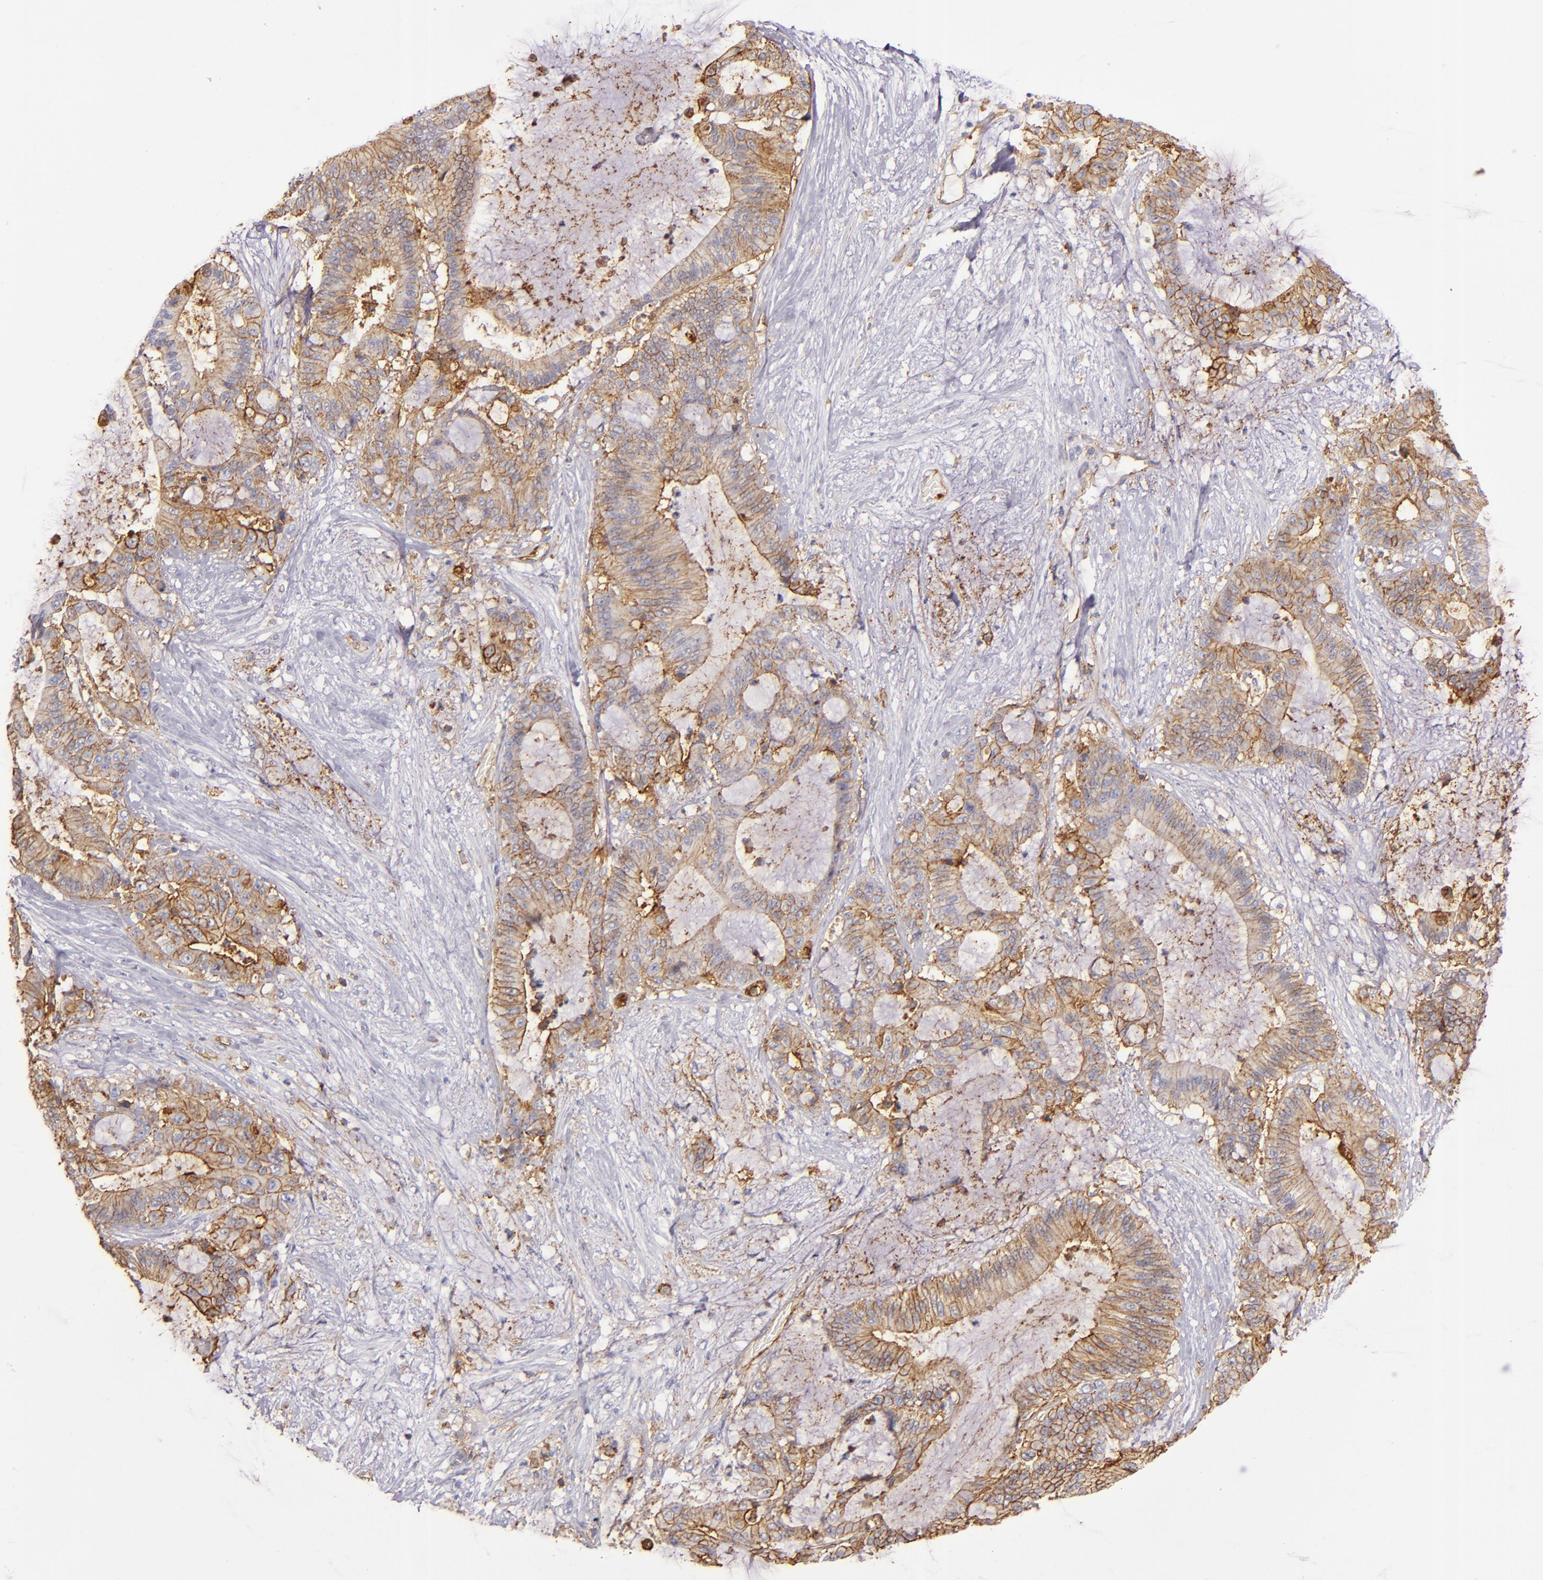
{"staining": {"intensity": "moderate", "quantity": ">75%", "location": "cytoplasmic/membranous"}, "tissue": "liver cancer", "cell_type": "Tumor cells", "image_type": "cancer", "snomed": [{"axis": "morphology", "description": "Cholangiocarcinoma"}, {"axis": "topography", "description": "Liver"}], "caption": "Immunohistochemistry (IHC) histopathology image of liver cancer (cholangiocarcinoma) stained for a protein (brown), which reveals medium levels of moderate cytoplasmic/membranous staining in about >75% of tumor cells.", "gene": "CD9", "patient": {"sex": "female", "age": 73}}